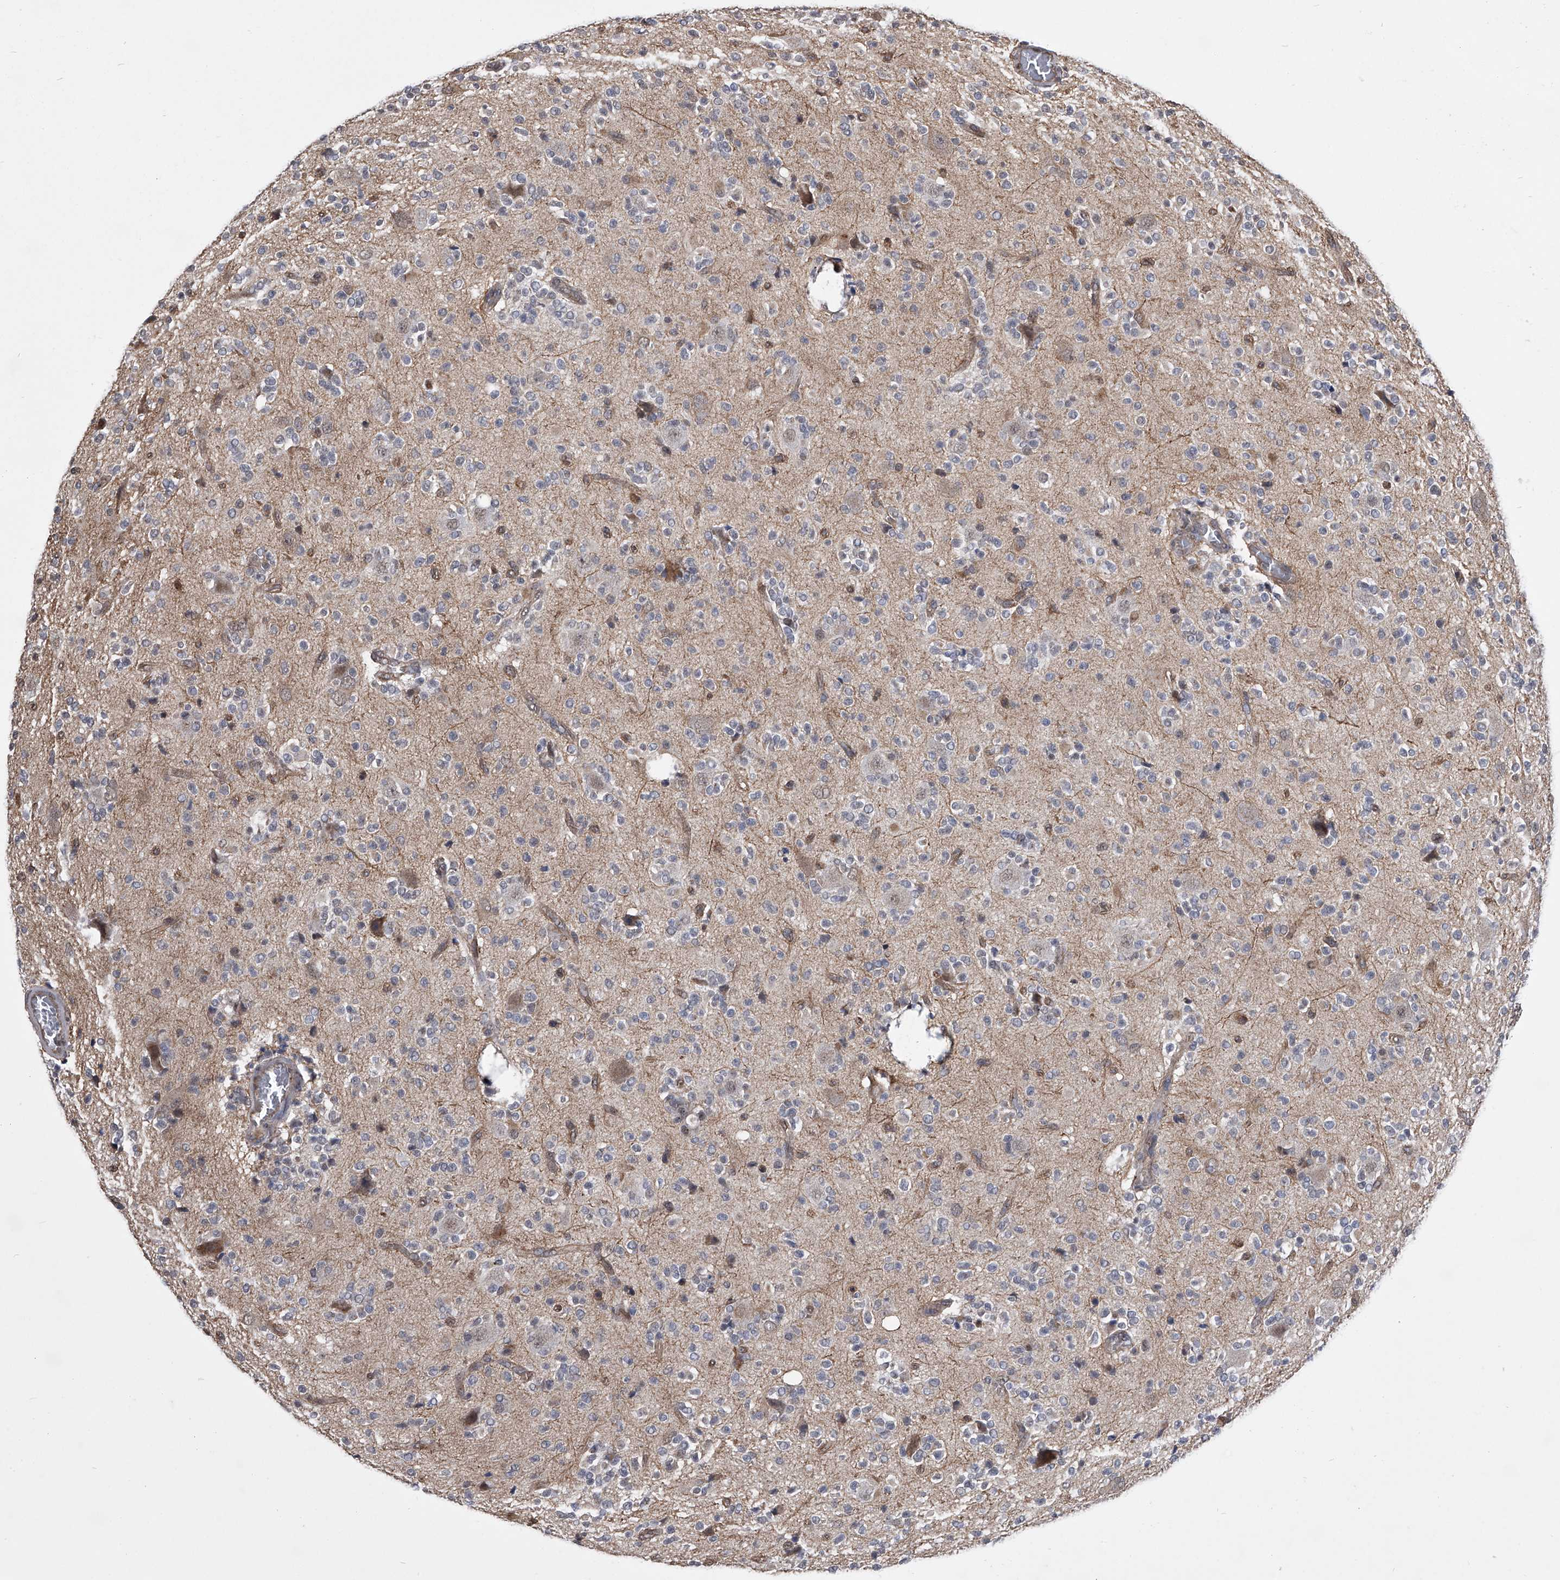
{"staining": {"intensity": "negative", "quantity": "none", "location": "none"}, "tissue": "glioma", "cell_type": "Tumor cells", "image_type": "cancer", "snomed": [{"axis": "morphology", "description": "Glioma, malignant, High grade"}, {"axis": "topography", "description": "Brain"}], "caption": "IHC image of glioma stained for a protein (brown), which demonstrates no staining in tumor cells.", "gene": "ZNF76", "patient": {"sex": "male", "age": 34}}